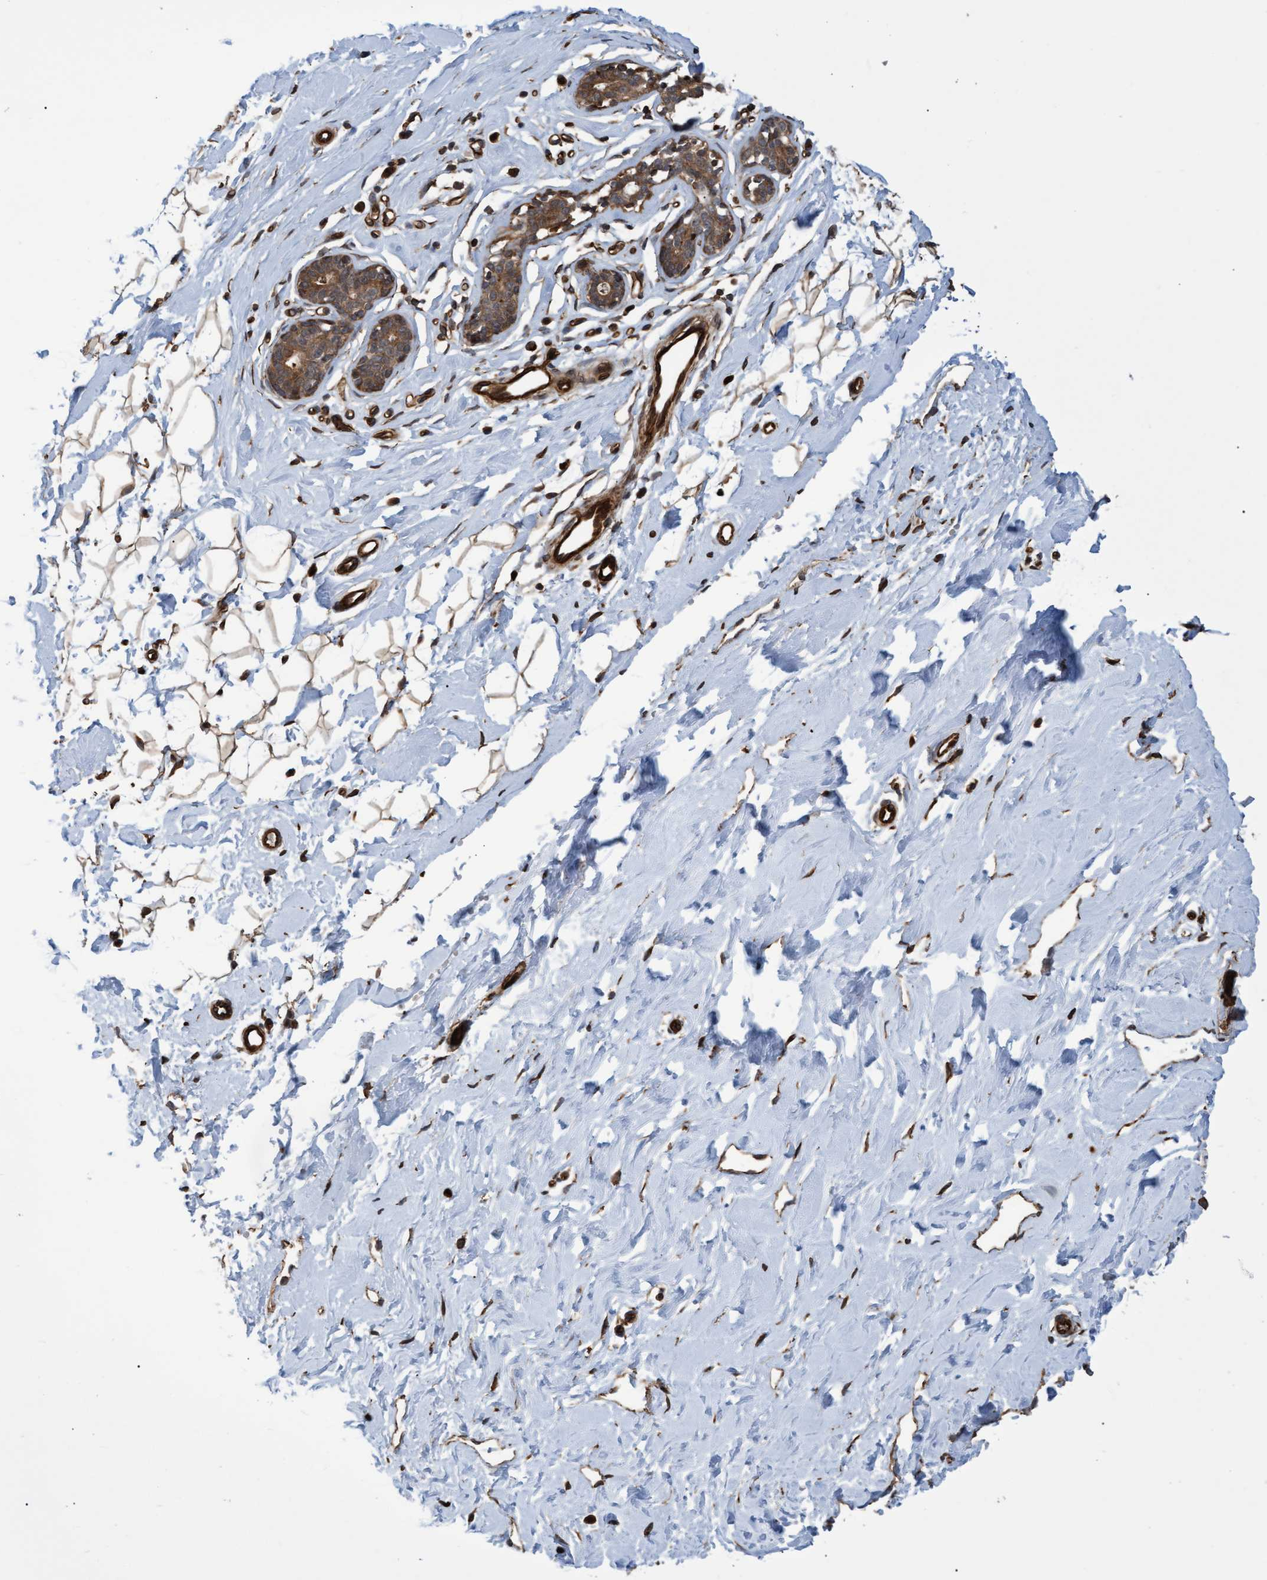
{"staining": {"intensity": "moderate", "quantity": ">75%", "location": "cytoplasmic/membranous"}, "tissue": "breast", "cell_type": "Adipocytes", "image_type": "normal", "snomed": [{"axis": "morphology", "description": "Normal tissue, NOS"}, {"axis": "topography", "description": "Breast"}], "caption": "Immunohistochemistry (DAB) staining of unremarkable human breast shows moderate cytoplasmic/membranous protein expression in about >75% of adipocytes. The staining was performed using DAB to visualize the protein expression in brown, while the nuclei were stained in blue with hematoxylin (Magnification: 20x).", "gene": "TNFRSF10B", "patient": {"sex": "female", "age": 23}}